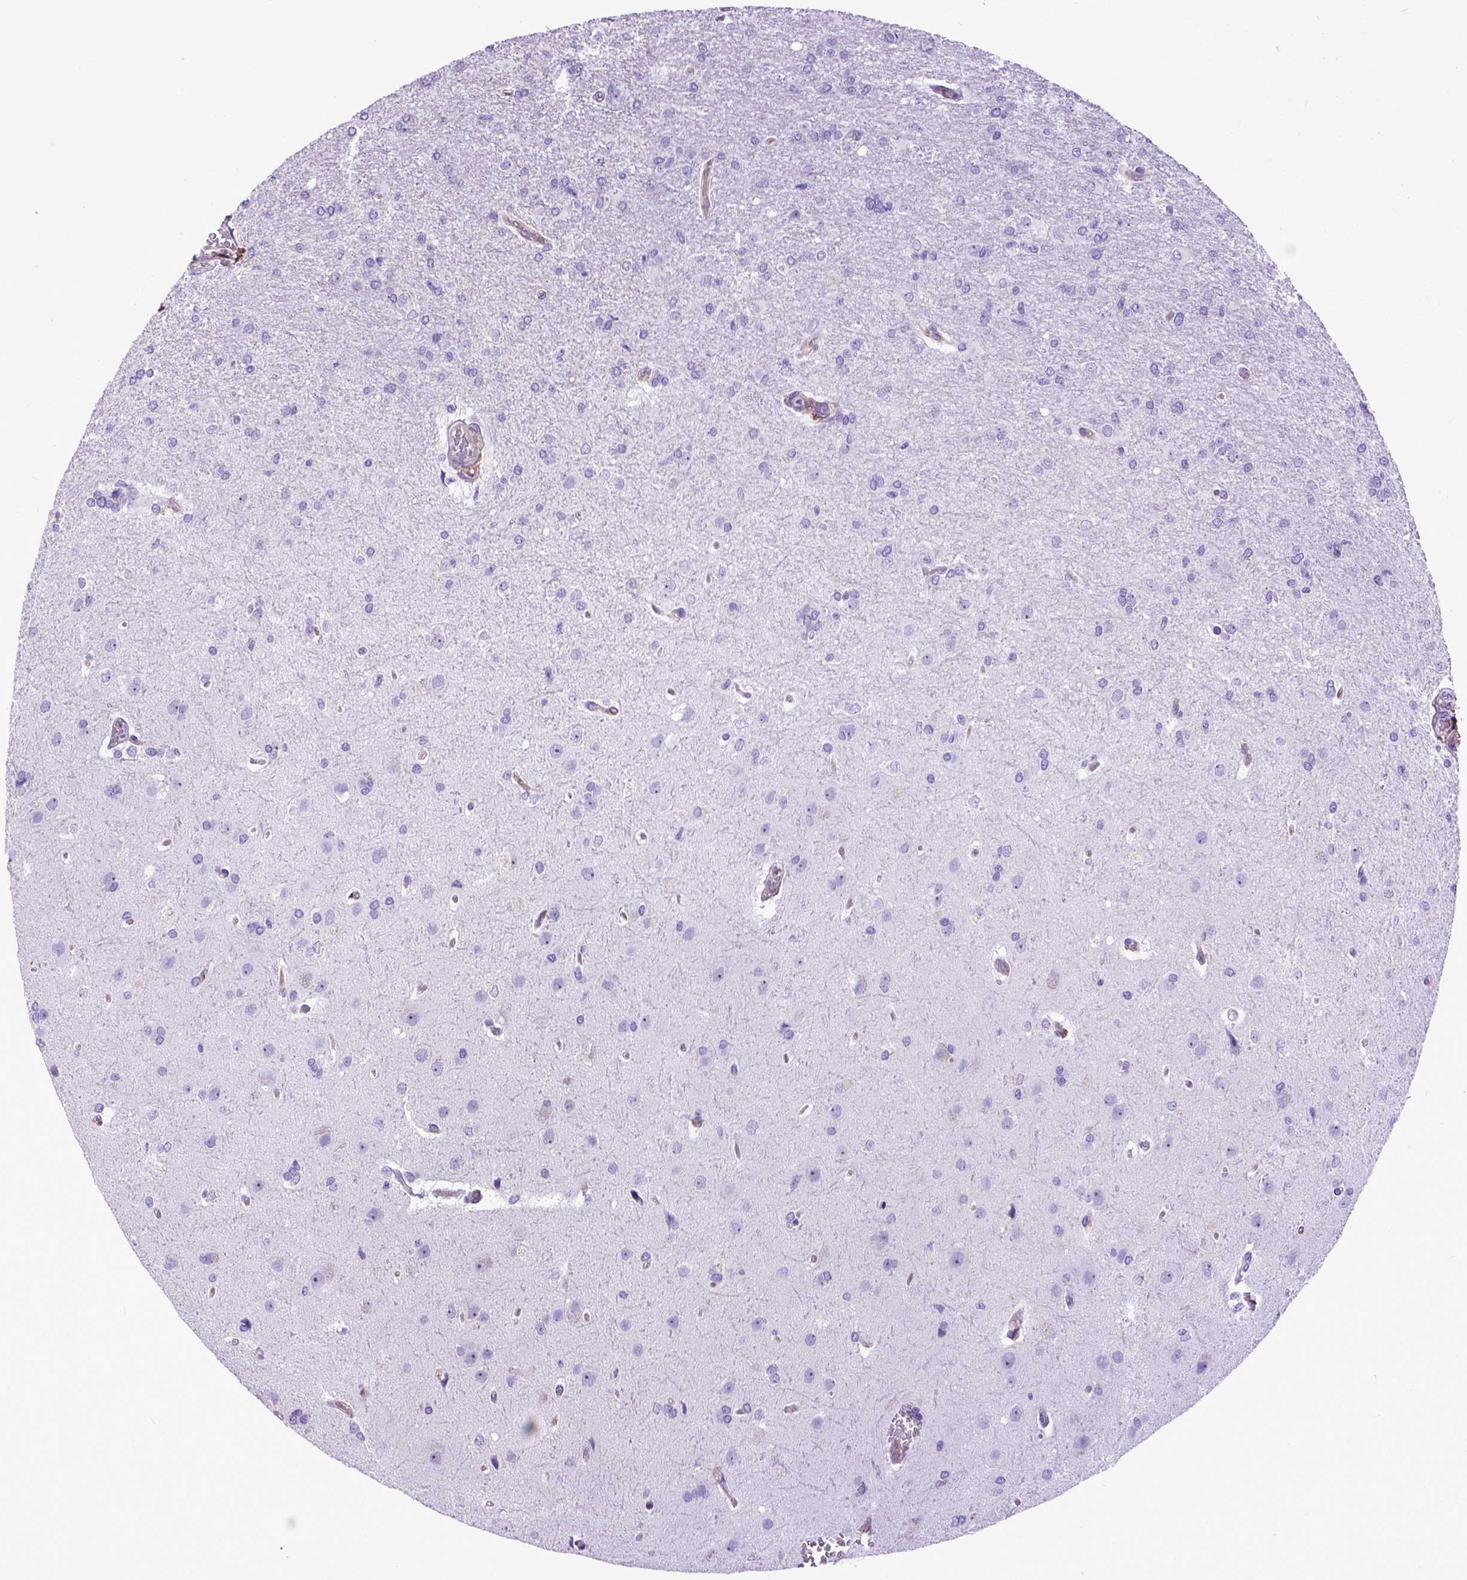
{"staining": {"intensity": "negative", "quantity": "none", "location": "none"}, "tissue": "glioma", "cell_type": "Tumor cells", "image_type": "cancer", "snomed": [{"axis": "morphology", "description": "Glioma, malignant, High grade"}, {"axis": "topography", "description": "Brain"}], "caption": "Immunohistochemical staining of glioma reveals no significant staining in tumor cells. (Stains: DAB IHC with hematoxylin counter stain, Microscopy: brightfield microscopy at high magnification).", "gene": "ENG", "patient": {"sex": "male", "age": 68}}